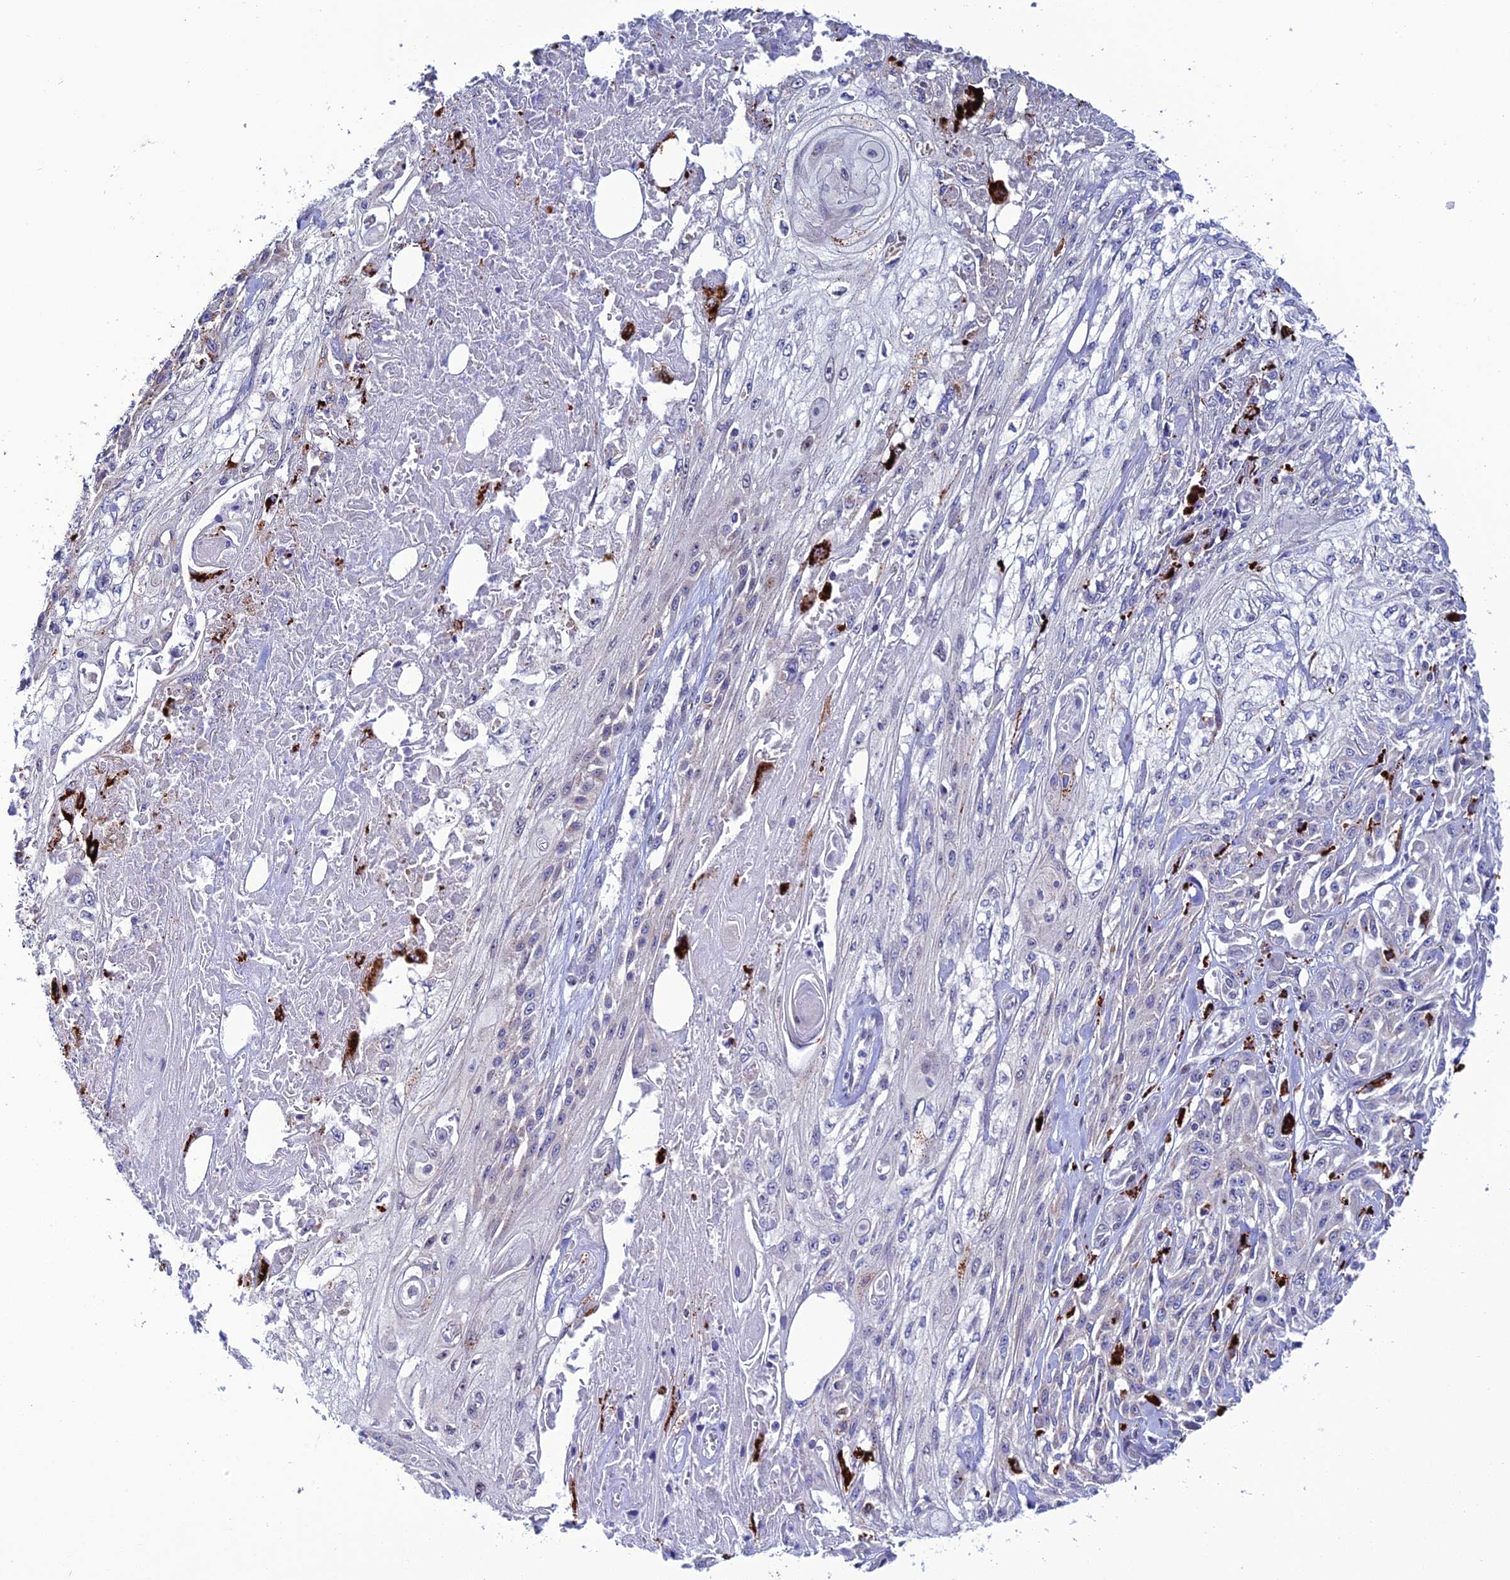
{"staining": {"intensity": "negative", "quantity": "none", "location": "none"}, "tissue": "skin cancer", "cell_type": "Tumor cells", "image_type": "cancer", "snomed": [{"axis": "morphology", "description": "Squamous cell carcinoma, NOS"}, {"axis": "morphology", "description": "Squamous cell carcinoma, metastatic, NOS"}, {"axis": "topography", "description": "Skin"}, {"axis": "topography", "description": "Lymph node"}], "caption": "Protein analysis of skin cancer exhibits no significant staining in tumor cells.", "gene": "HIC1", "patient": {"sex": "male", "age": 75}}